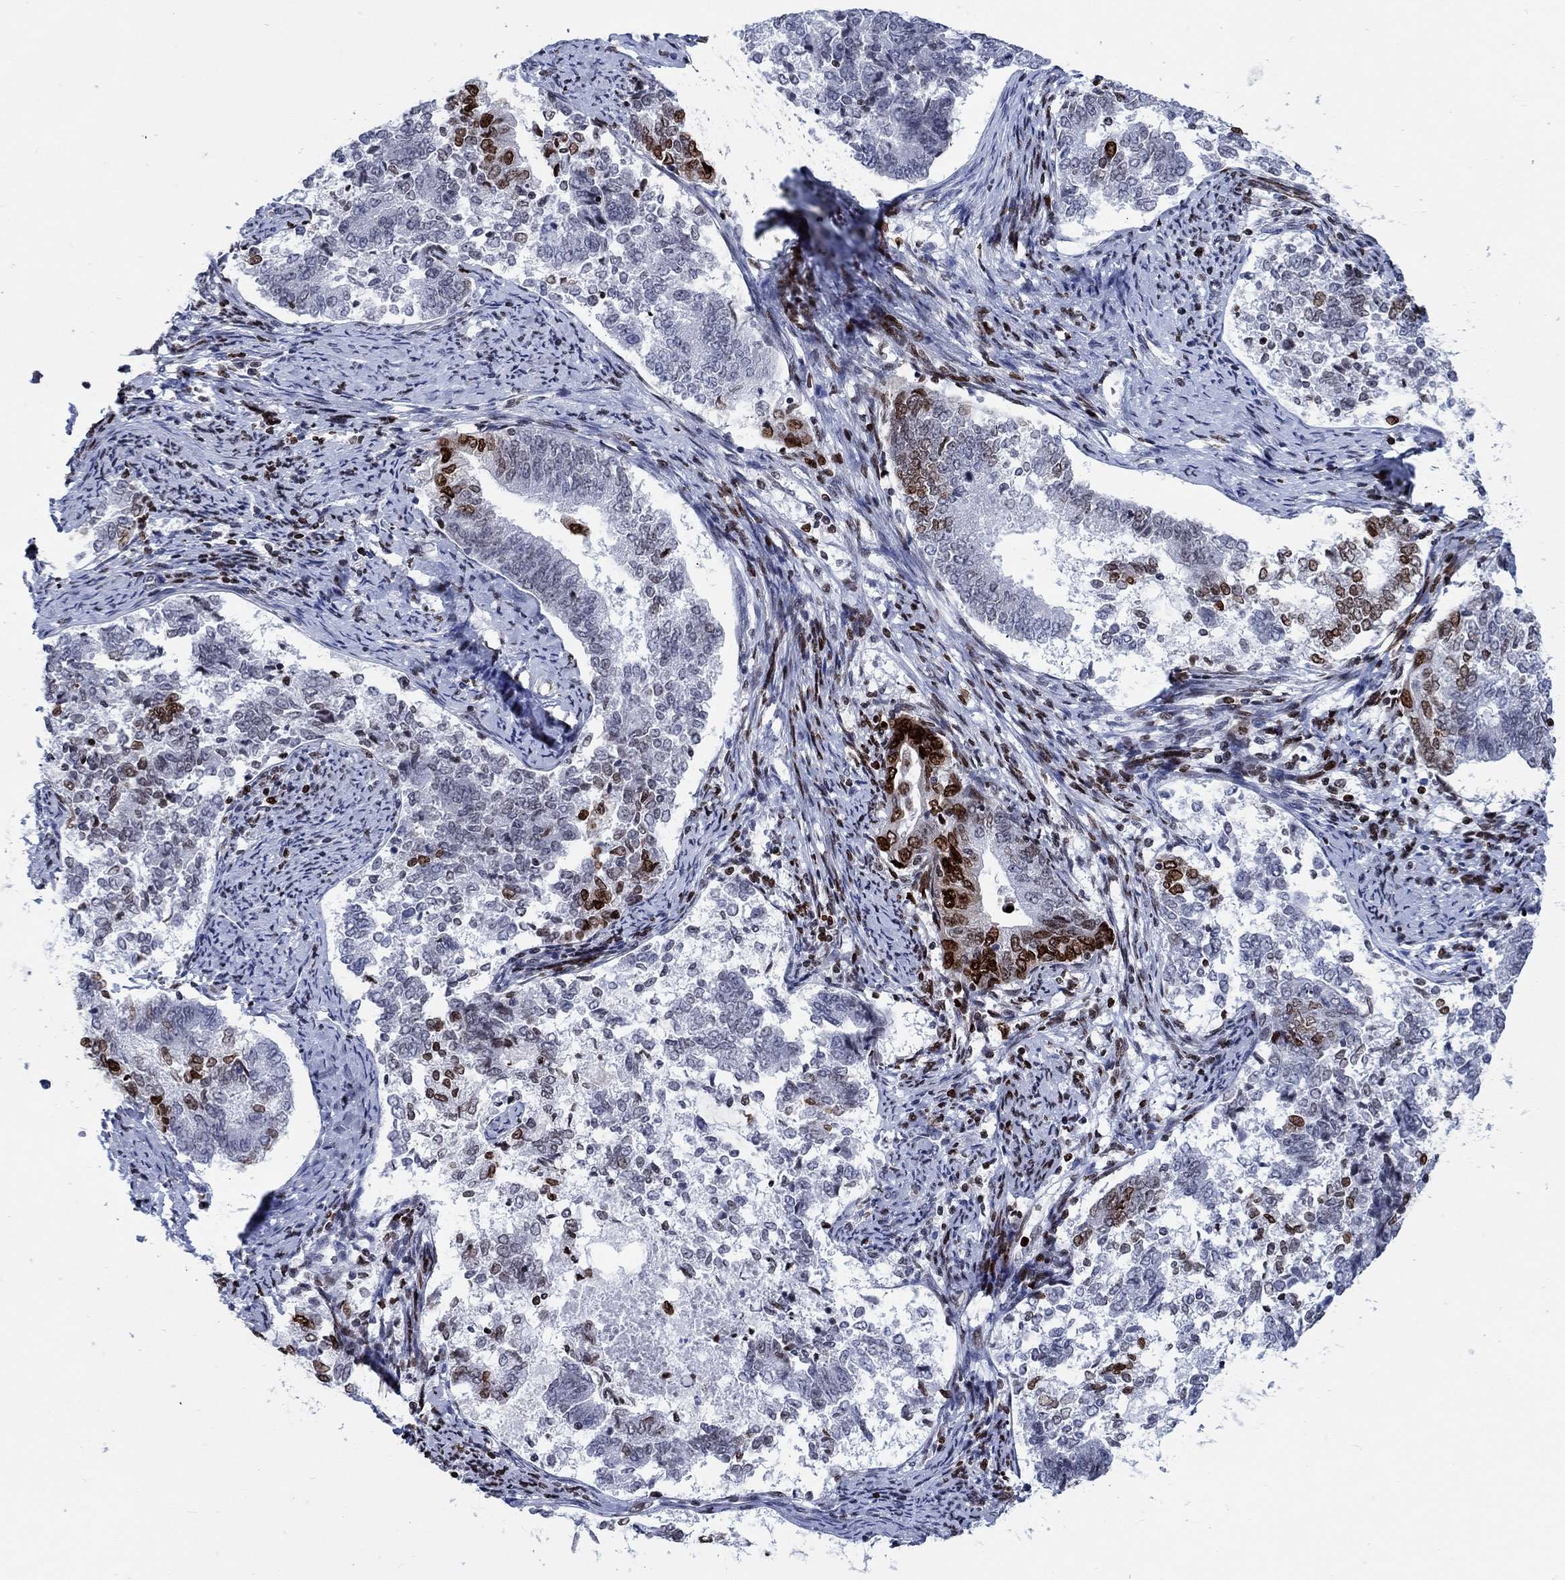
{"staining": {"intensity": "strong", "quantity": "<25%", "location": "nuclear"}, "tissue": "endometrial cancer", "cell_type": "Tumor cells", "image_type": "cancer", "snomed": [{"axis": "morphology", "description": "Adenocarcinoma, NOS"}, {"axis": "topography", "description": "Endometrium"}], "caption": "IHC (DAB) staining of human adenocarcinoma (endometrial) displays strong nuclear protein staining in about <25% of tumor cells.", "gene": "HMGA1", "patient": {"sex": "female", "age": 65}}